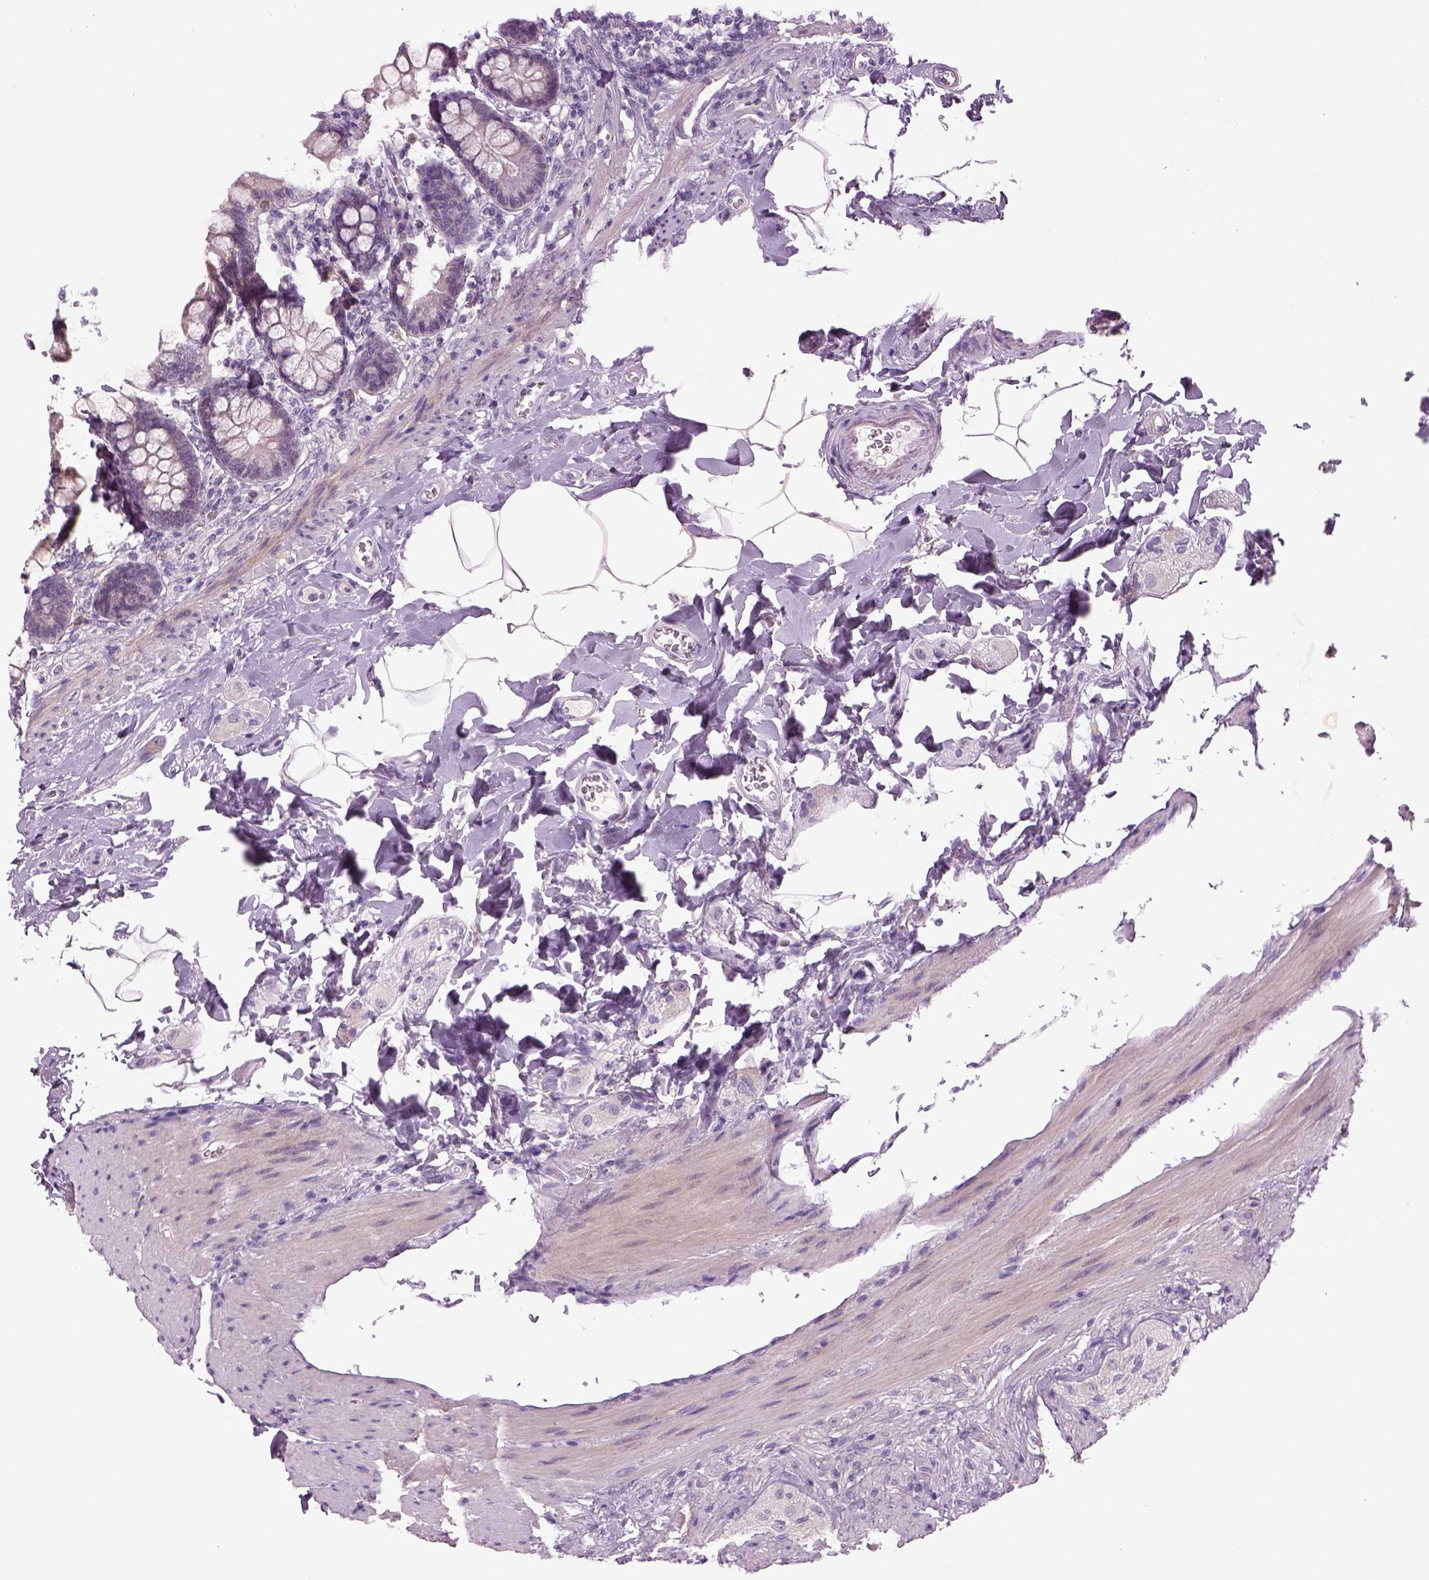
{"staining": {"intensity": "weak", "quantity": "<25%", "location": "cytoplasmic/membranous"}, "tissue": "small intestine", "cell_type": "Glandular cells", "image_type": "normal", "snomed": [{"axis": "morphology", "description": "Normal tissue, NOS"}, {"axis": "topography", "description": "Small intestine"}], "caption": "Micrograph shows no significant protein expression in glandular cells of unremarkable small intestine. (Stains: DAB (3,3'-diaminobenzidine) IHC with hematoxylin counter stain, Microscopy: brightfield microscopy at high magnification).", "gene": "MDH1B", "patient": {"sex": "female", "age": 56}}